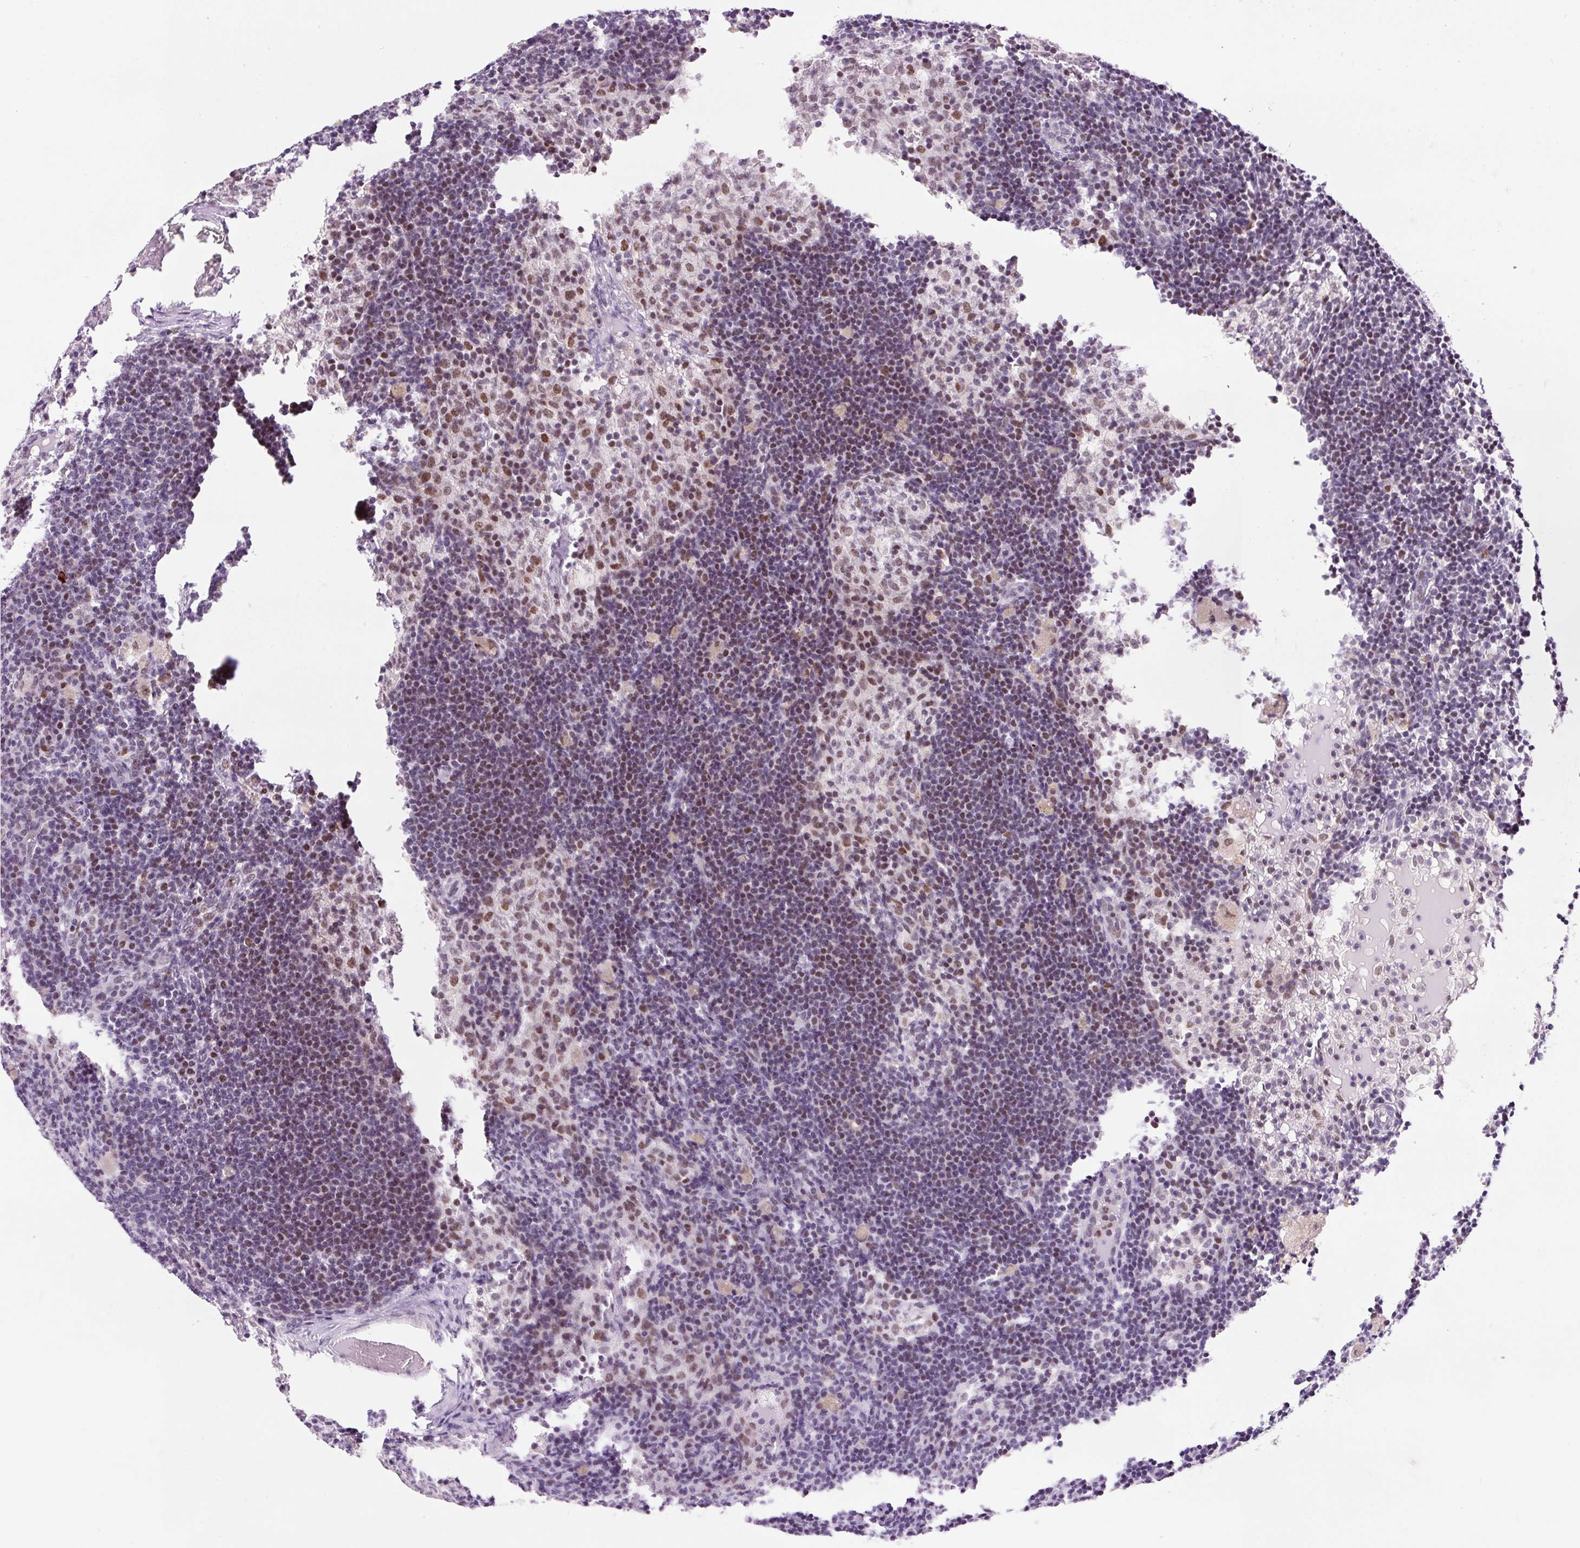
{"staining": {"intensity": "moderate", "quantity": ">75%", "location": "nuclear"}, "tissue": "lymph node", "cell_type": "Germinal center cells", "image_type": "normal", "snomed": [{"axis": "morphology", "description": "Normal tissue, NOS"}, {"axis": "topography", "description": "Lymph node"}], "caption": "DAB immunohistochemical staining of benign human lymph node demonstrates moderate nuclear protein positivity in approximately >75% of germinal center cells. The protein of interest is shown in brown color, while the nuclei are stained blue.", "gene": "CCNL2", "patient": {"sex": "male", "age": 49}}